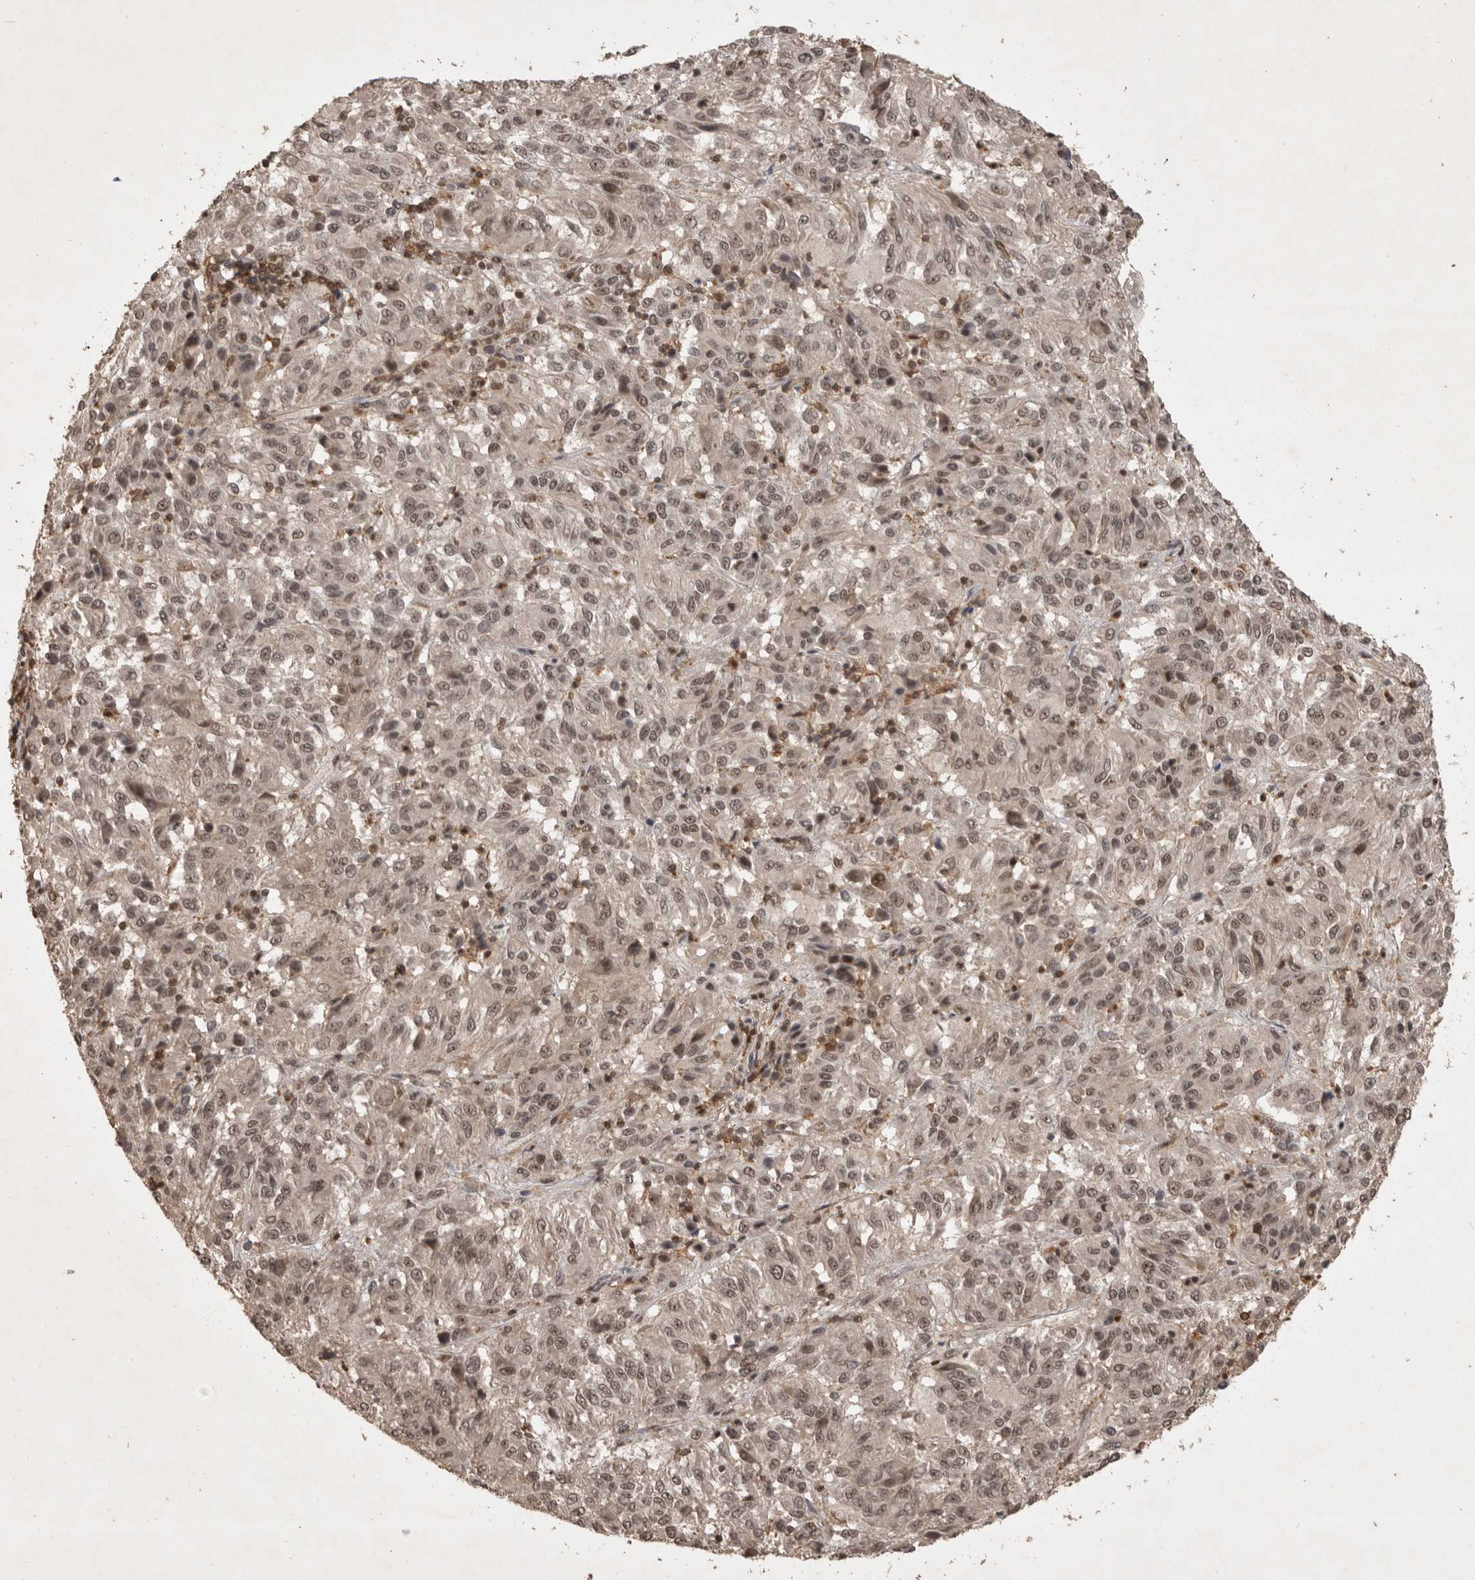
{"staining": {"intensity": "weak", "quantity": ">75%", "location": "nuclear"}, "tissue": "melanoma", "cell_type": "Tumor cells", "image_type": "cancer", "snomed": [{"axis": "morphology", "description": "Malignant melanoma, Metastatic site"}, {"axis": "topography", "description": "Lung"}], "caption": "Melanoma tissue reveals weak nuclear staining in about >75% of tumor cells, visualized by immunohistochemistry. The staining is performed using DAB brown chromogen to label protein expression. The nuclei are counter-stained blue using hematoxylin.", "gene": "CBLL1", "patient": {"sex": "male", "age": 64}}